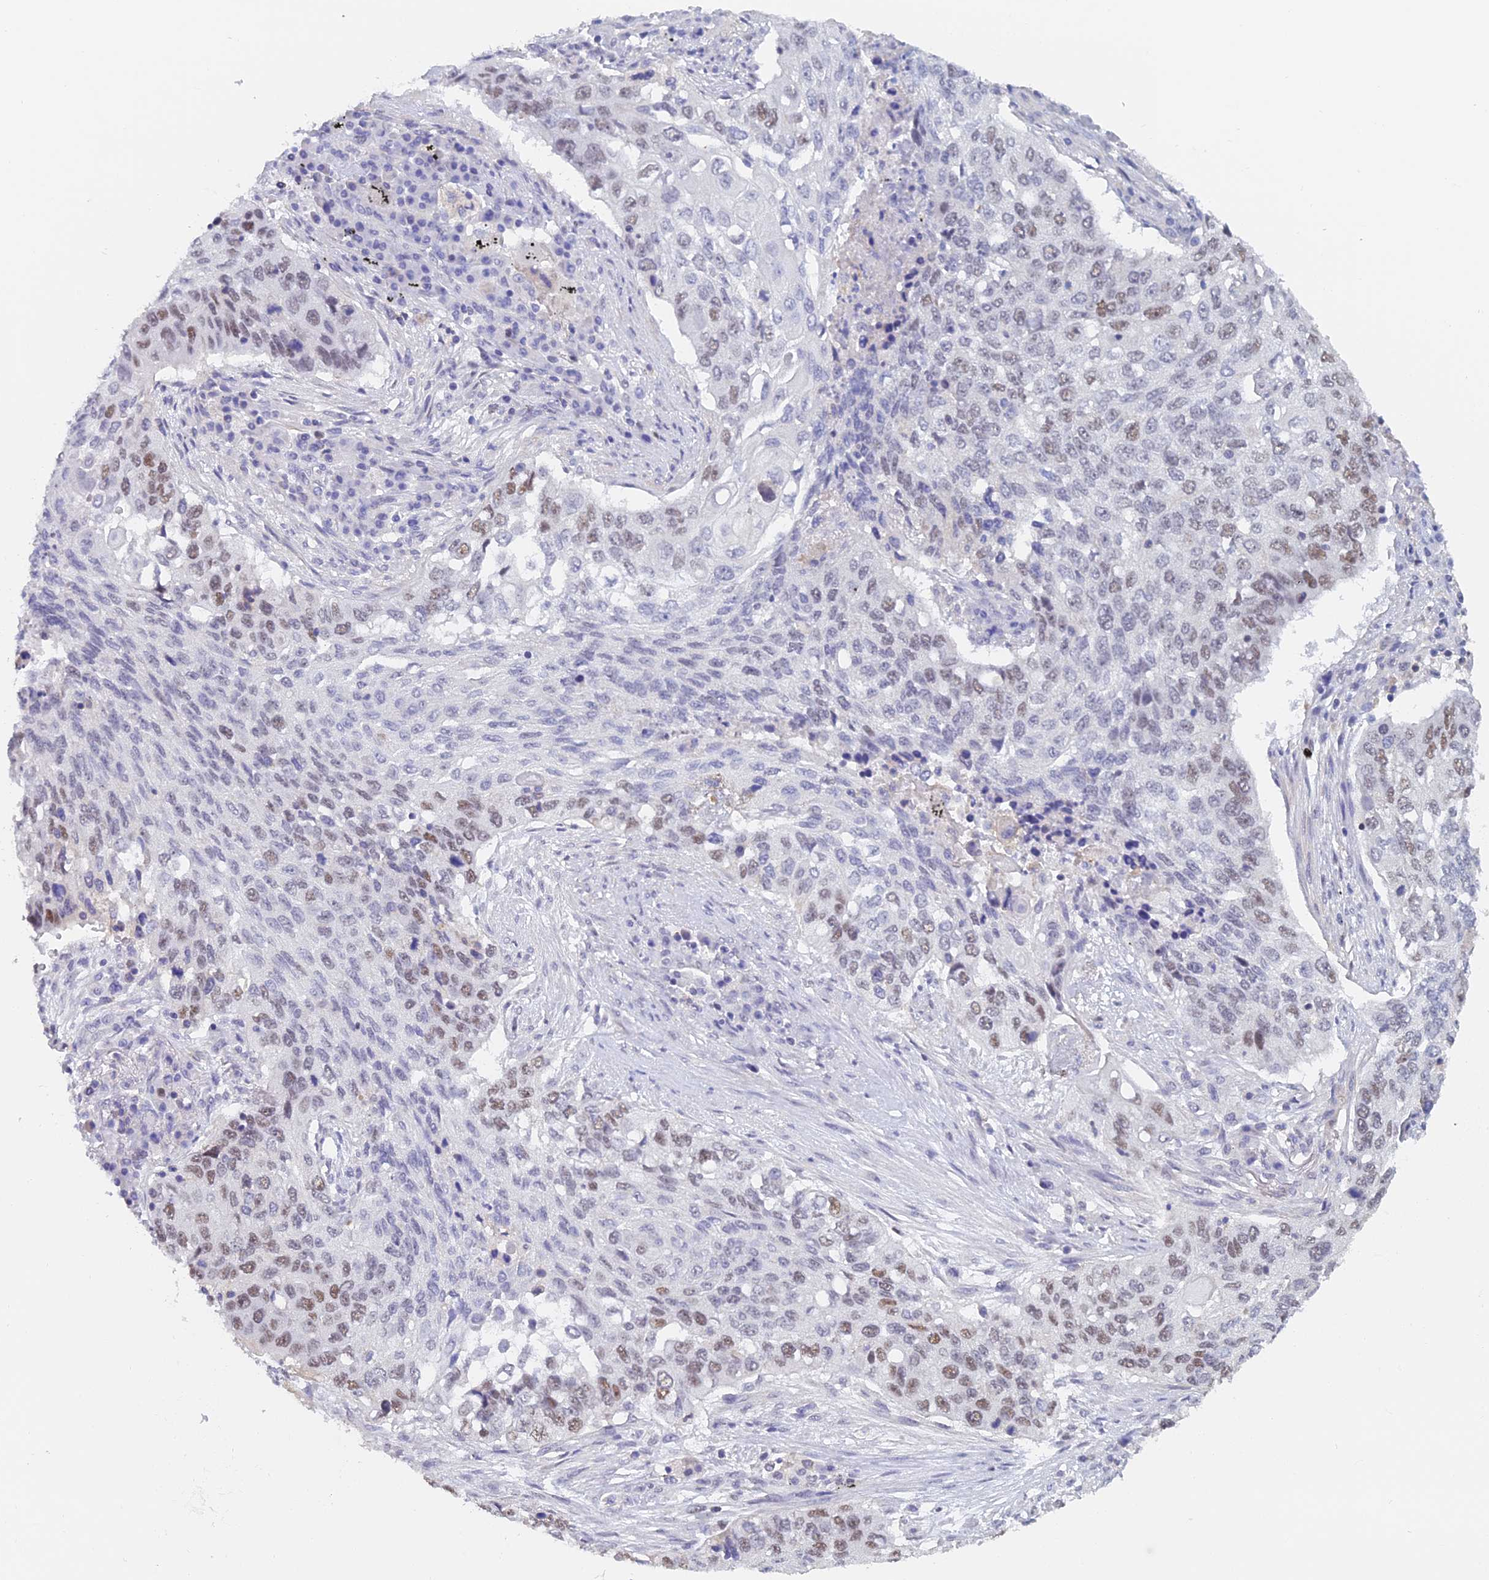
{"staining": {"intensity": "moderate", "quantity": "<25%", "location": "nuclear"}, "tissue": "lung cancer", "cell_type": "Tumor cells", "image_type": "cancer", "snomed": [{"axis": "morphology", "description": "Squamous cell carcinoma, NOS"}, {"axis": "topography", "description": "Lung"}], "caption": "IHC of squamous cell carcinoma (lung) reveals low levels of moderate nuclear staining in about <25% of tumor cells. (Stains: DAB (3,3'-diaminobenzidine) in brown, nuclei in blue, Microscopy: brightfield microscopy at high magnification).", "gene": "MCM2", "patient": {"sex": "female", "age": 63}}